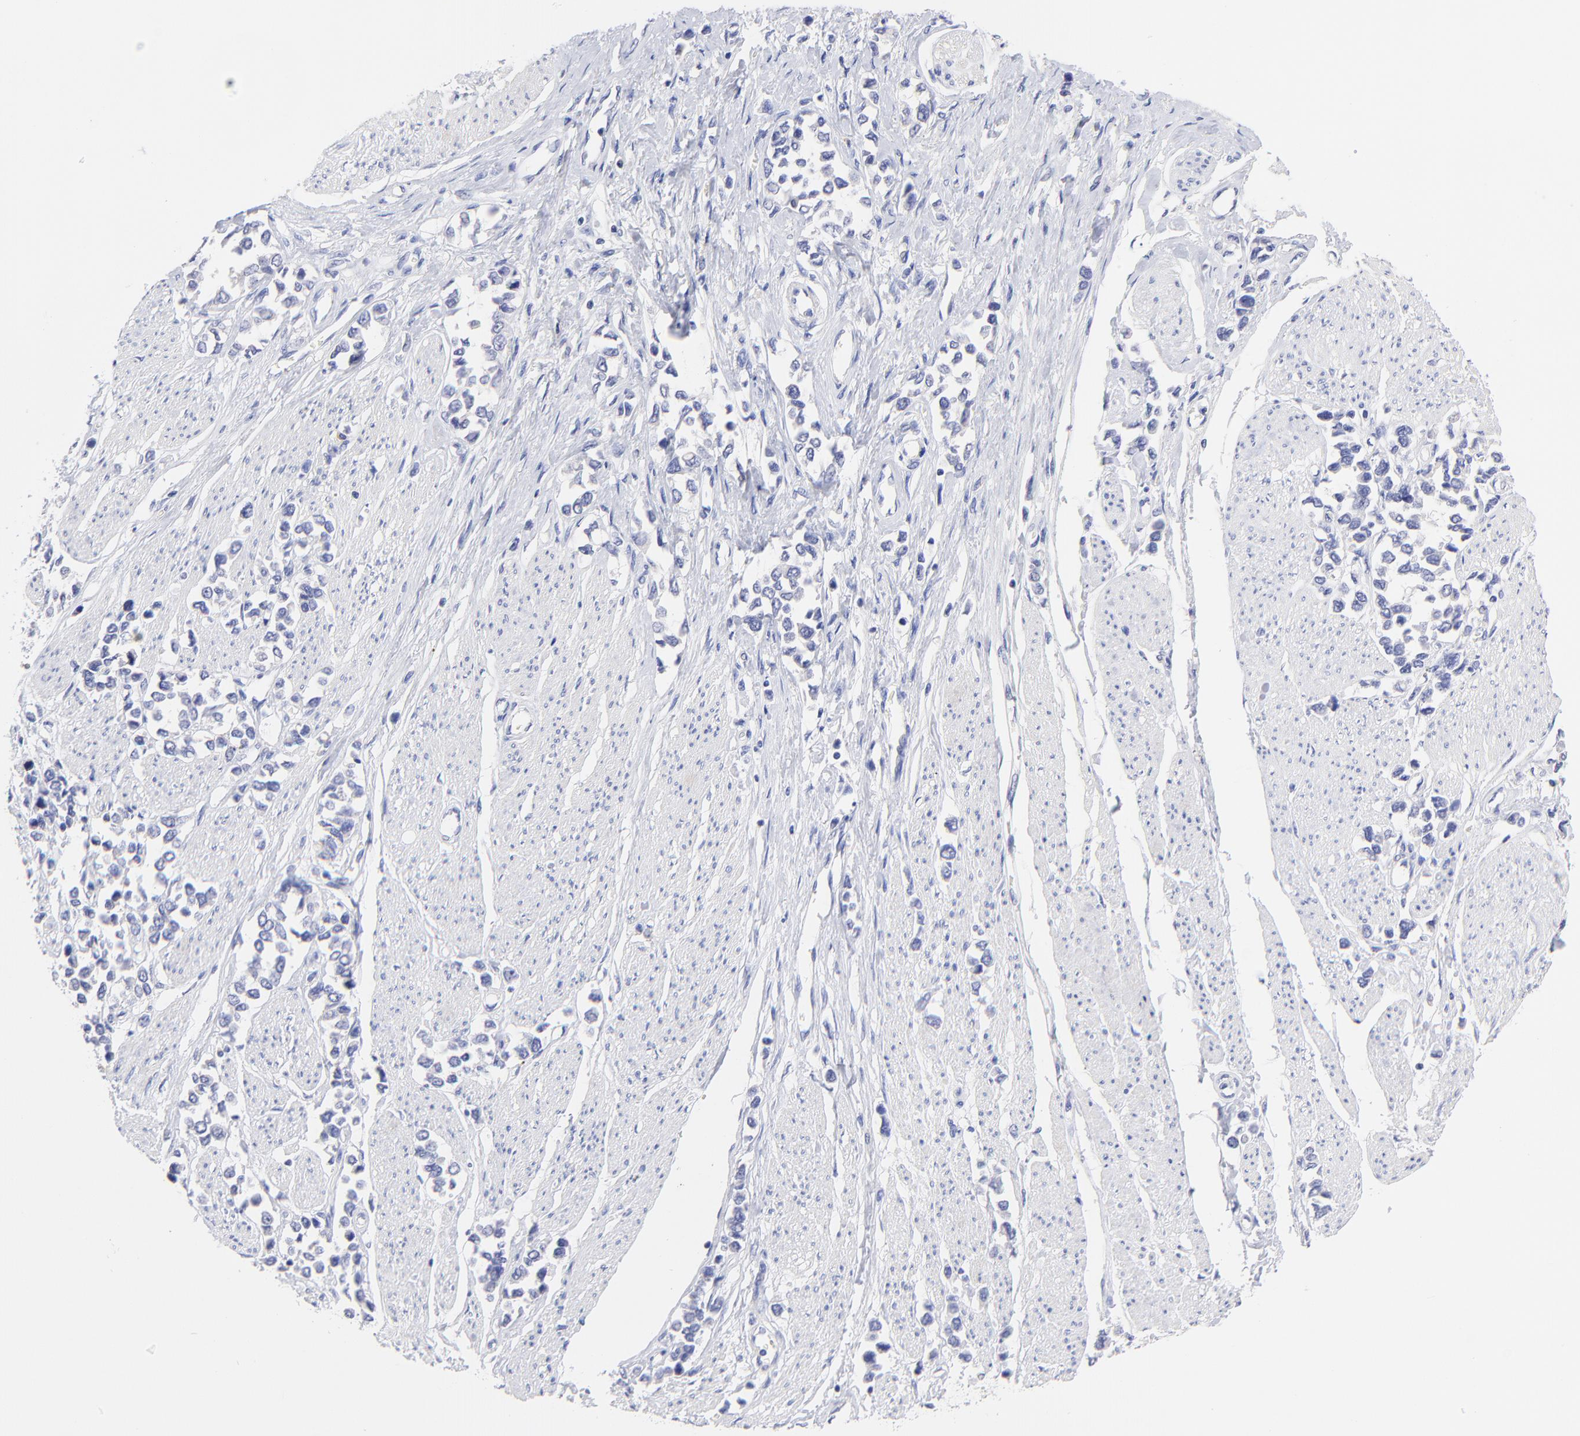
{"staining": {"intensity": "negative", "quantity": "none", "location": "none"}, "tissue": "stomach cancer", "cell_type": "Tumor cells", "image_type": "cancer", "snomed": [{"axis": "morphology", "description": "Adenocarcinoma, NOS"}, {"axis": "topography", "description": "Stomach, upper"}], "caption": "A micrograph of human stomach cancer is negative for staining in tumor cells. (Stains: DAB immunohistochemistry with hematoxylin counter stain, Microscopy: brightfield microscopy at high magnification).", "gene": "CFAP57", "patient": {"sex": "male", "age": 76}}